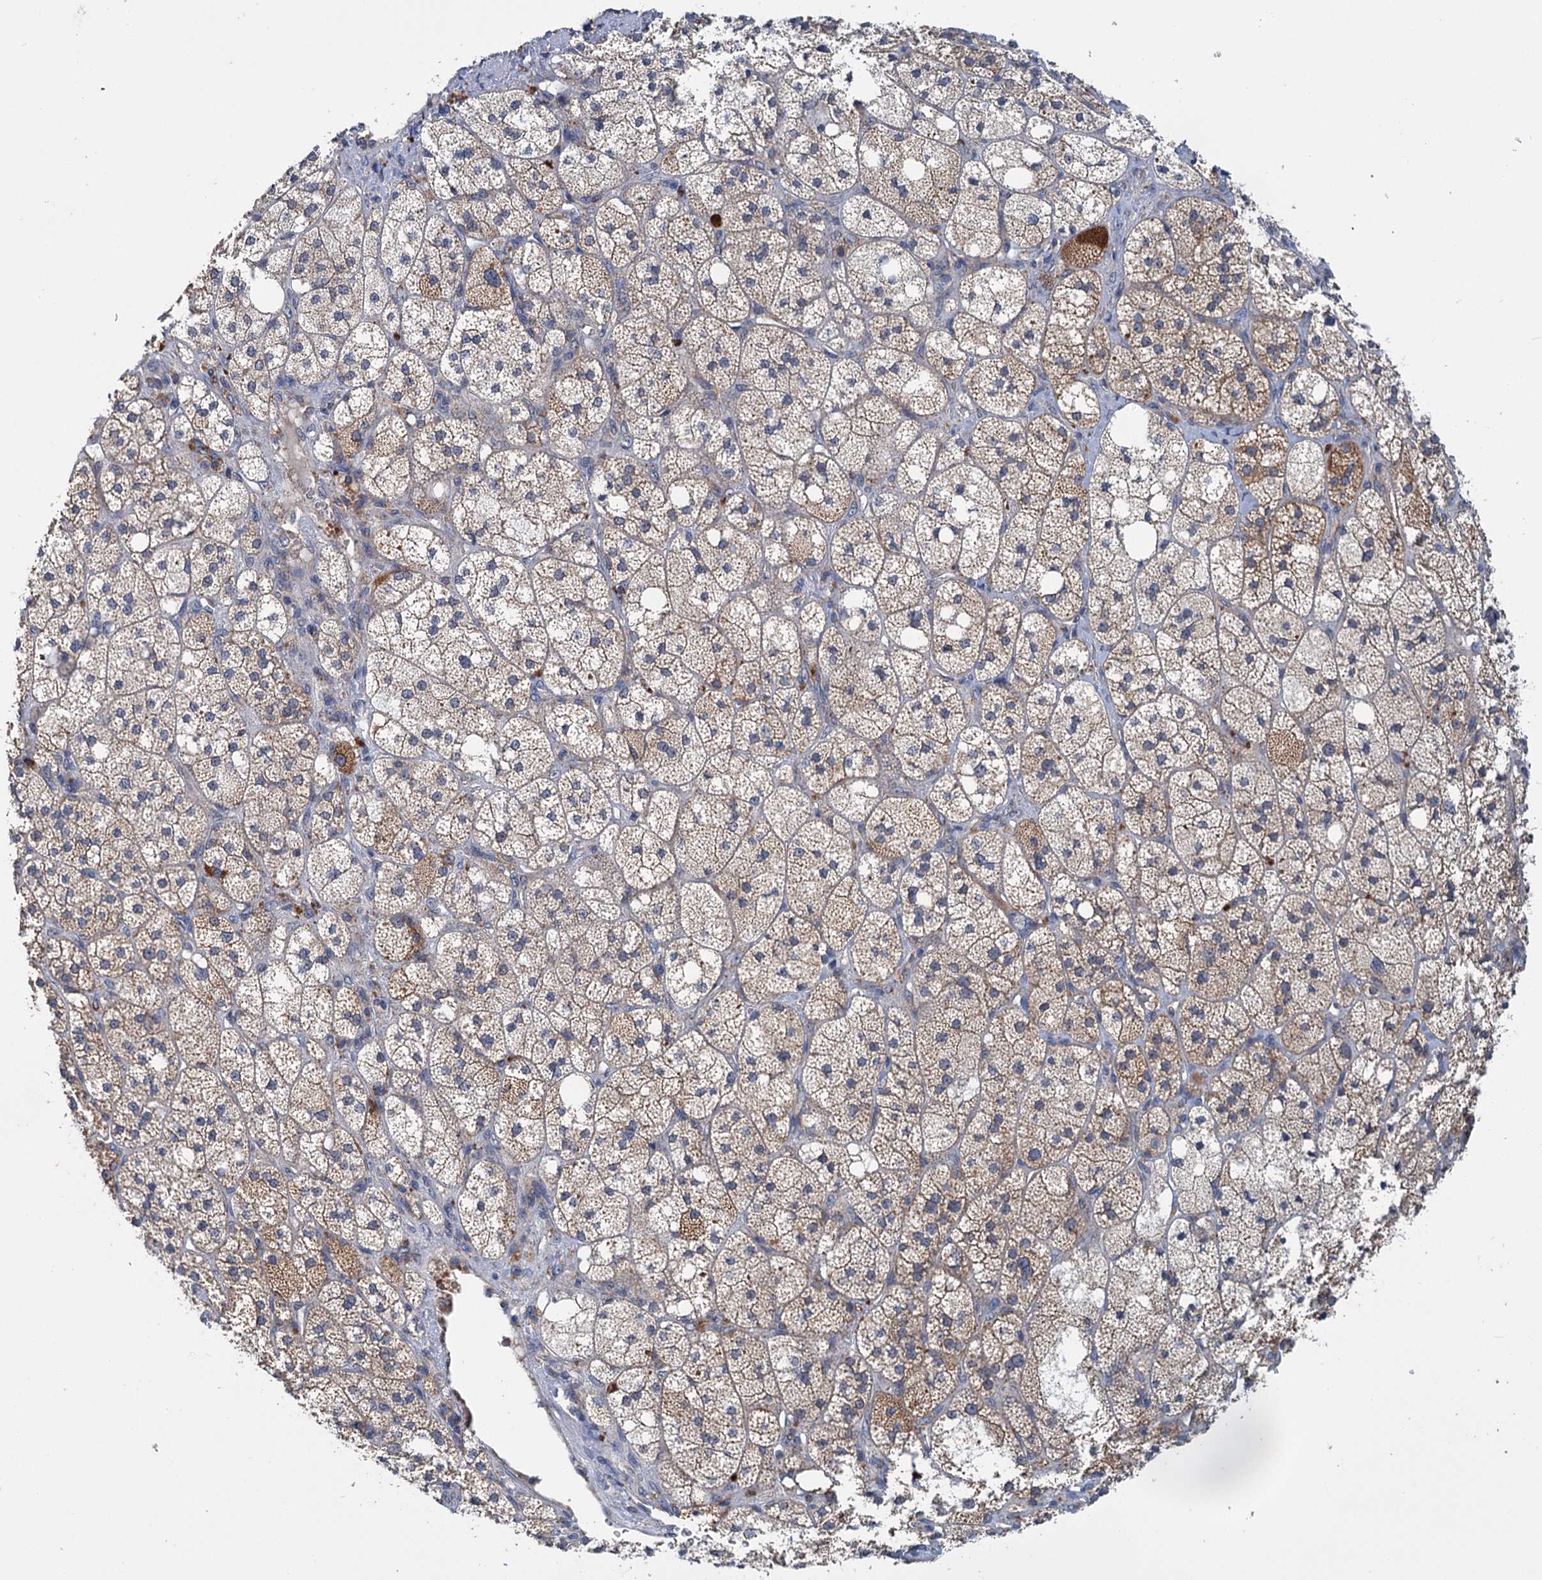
{"staining": {"intensity": "strong", "quantity": "<25%", "location": "cytoplasmic/membranous"}, "tissue": "adrenal gland", "cell_type": "Glandular cells", "image_type": "normal", "snomed": [{"axis": "morphology", "description": "Normal tissue, NOS"}, {"axis": "topography", "description": "Adrenal gland"}], "caption": "This micrograph reveals immunohistochemistry (IHC) staining of normal adrenal gland, with medium strong cytoplasmic/membranous positivity in approximately <25% of glandular cells.", "gene": "DYNC2H1", "patient": {"sex": "male", "age": 61}}